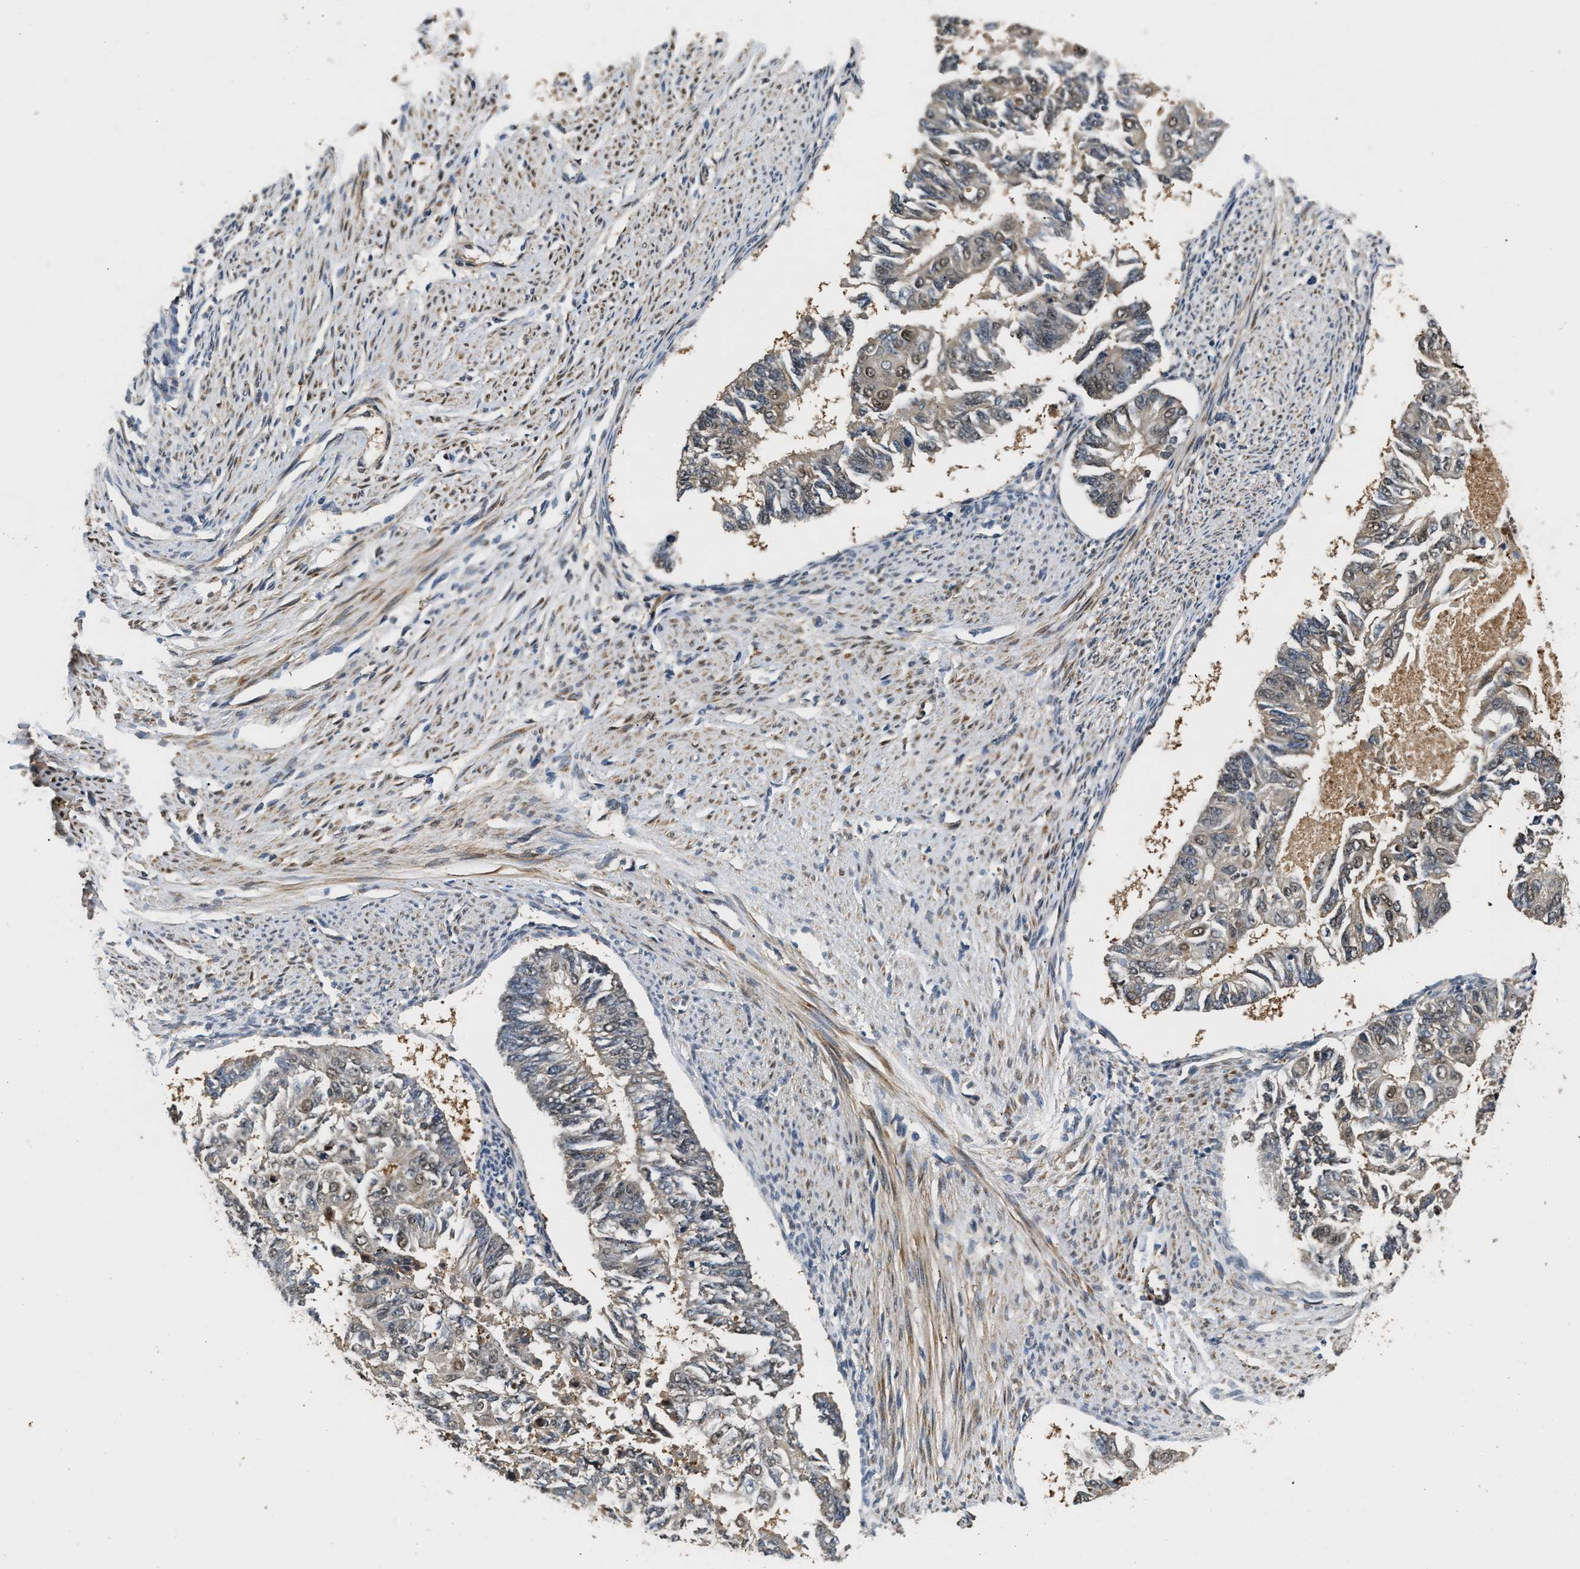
{"staining": {"intensity": "weak", "quantity": "25%-75%", "location": "nuclear"}, "tissue": "endometrial cancer", "cell_type": "Tumor cells", "image_type": "cancer", "snomed": [{"axis": "morphology", "description": "Adenocarcinoma, NOS"}, {"axis": "topography", "description": "Endometrium"}], "caption": "Immunohistochemistry (IHC) photomicrograph of endometrial cancer stained for a protein (brown), which shows low levels of weak nuclear positivity in approximately 25%-75% of tumor cells.", "gene": "LARP6", "patient": {"sex": "female", "age": 32}}